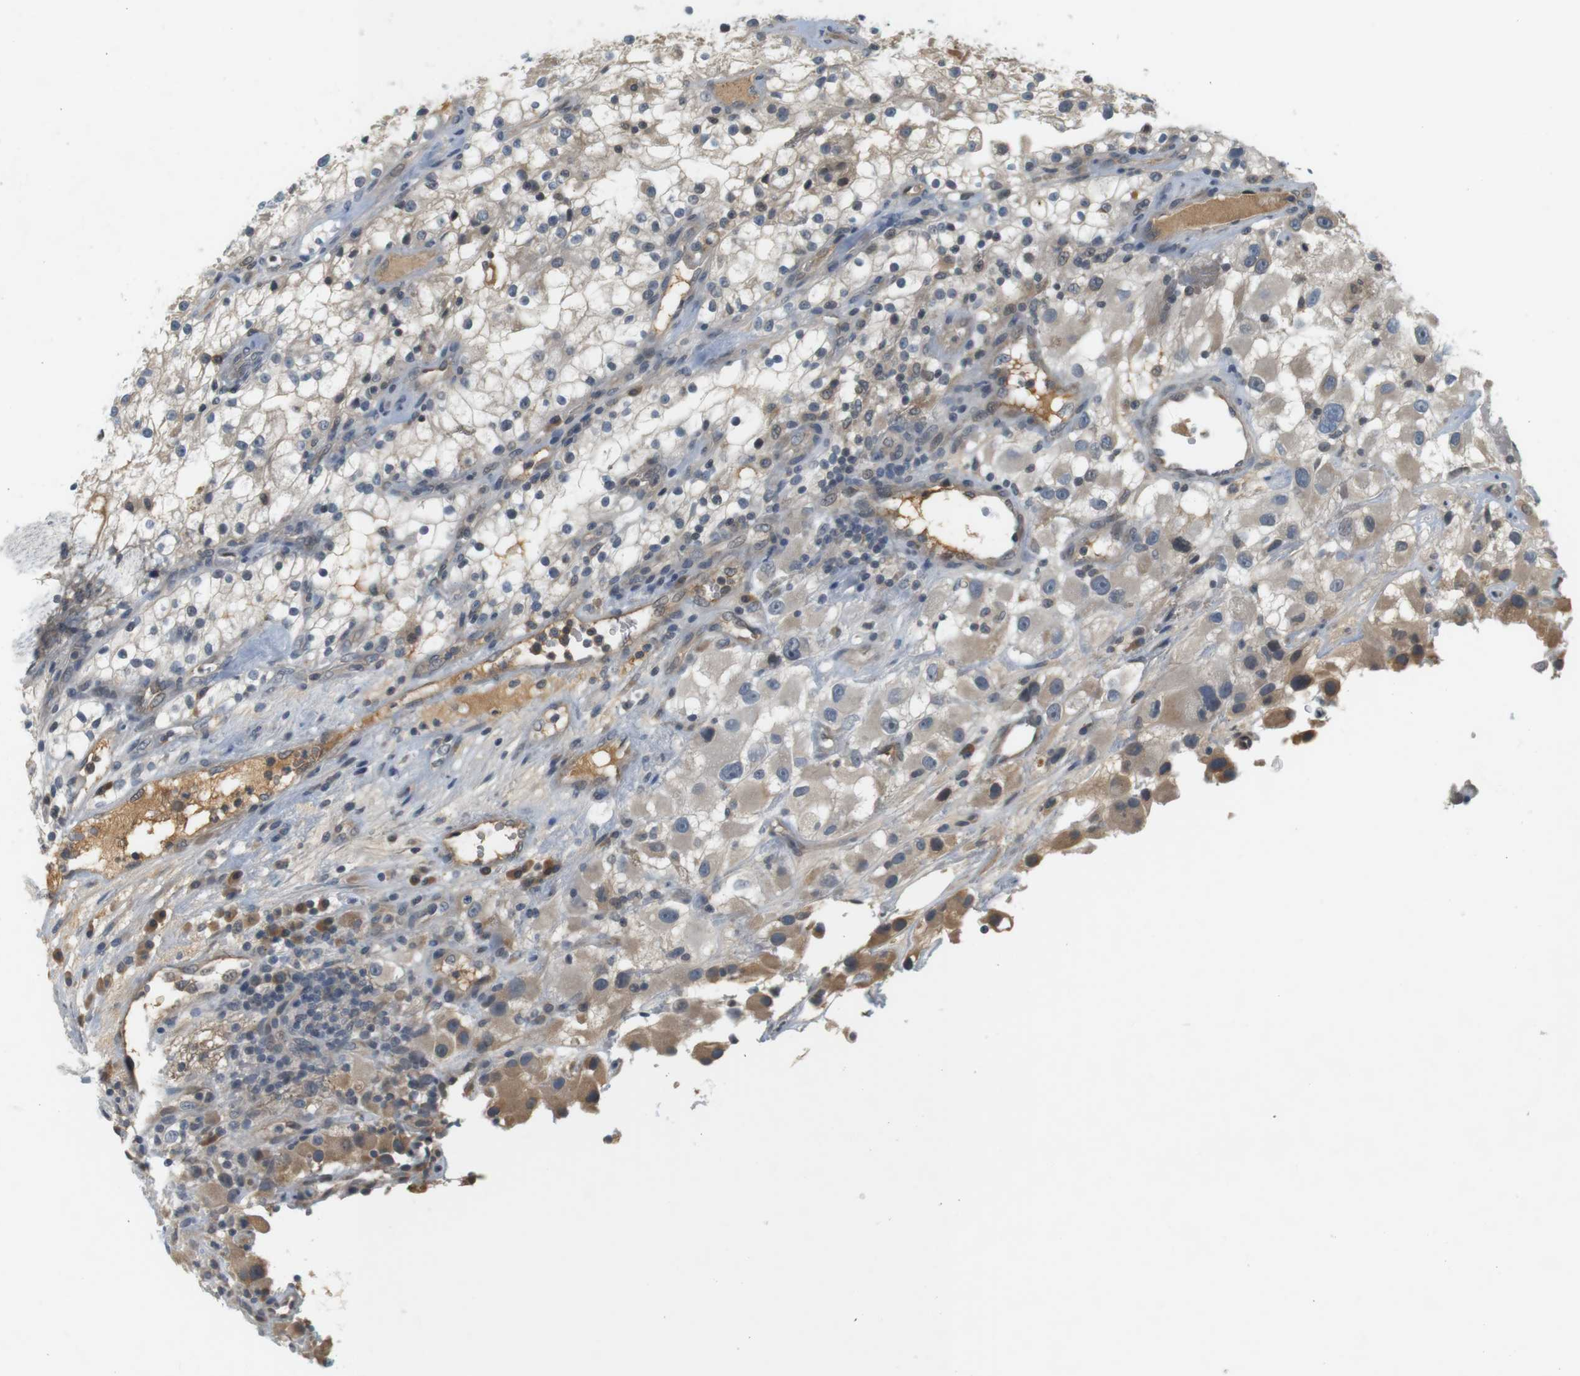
{"staining": {"intensity": "negative", "quantity": "none", "location": "none"}, "tissue": "renal cancer", "cell_type": "Tumor cells", "image_type": "cancer", "snomed": [{"axis": "morphology", "description": "Adenocarcinoma, NOS"}, {"axis": "topography", "description": "Kidney"}], "caption": "Tumor cells are negative for brown protein staining in renal adenocarcinoma. (Brightfield microscopy of DAB (3,3'-diaminobenzidine) IHC at high magnification).", "gene": "WNT7A", "patient": {"sex": "female", "age": 52}}